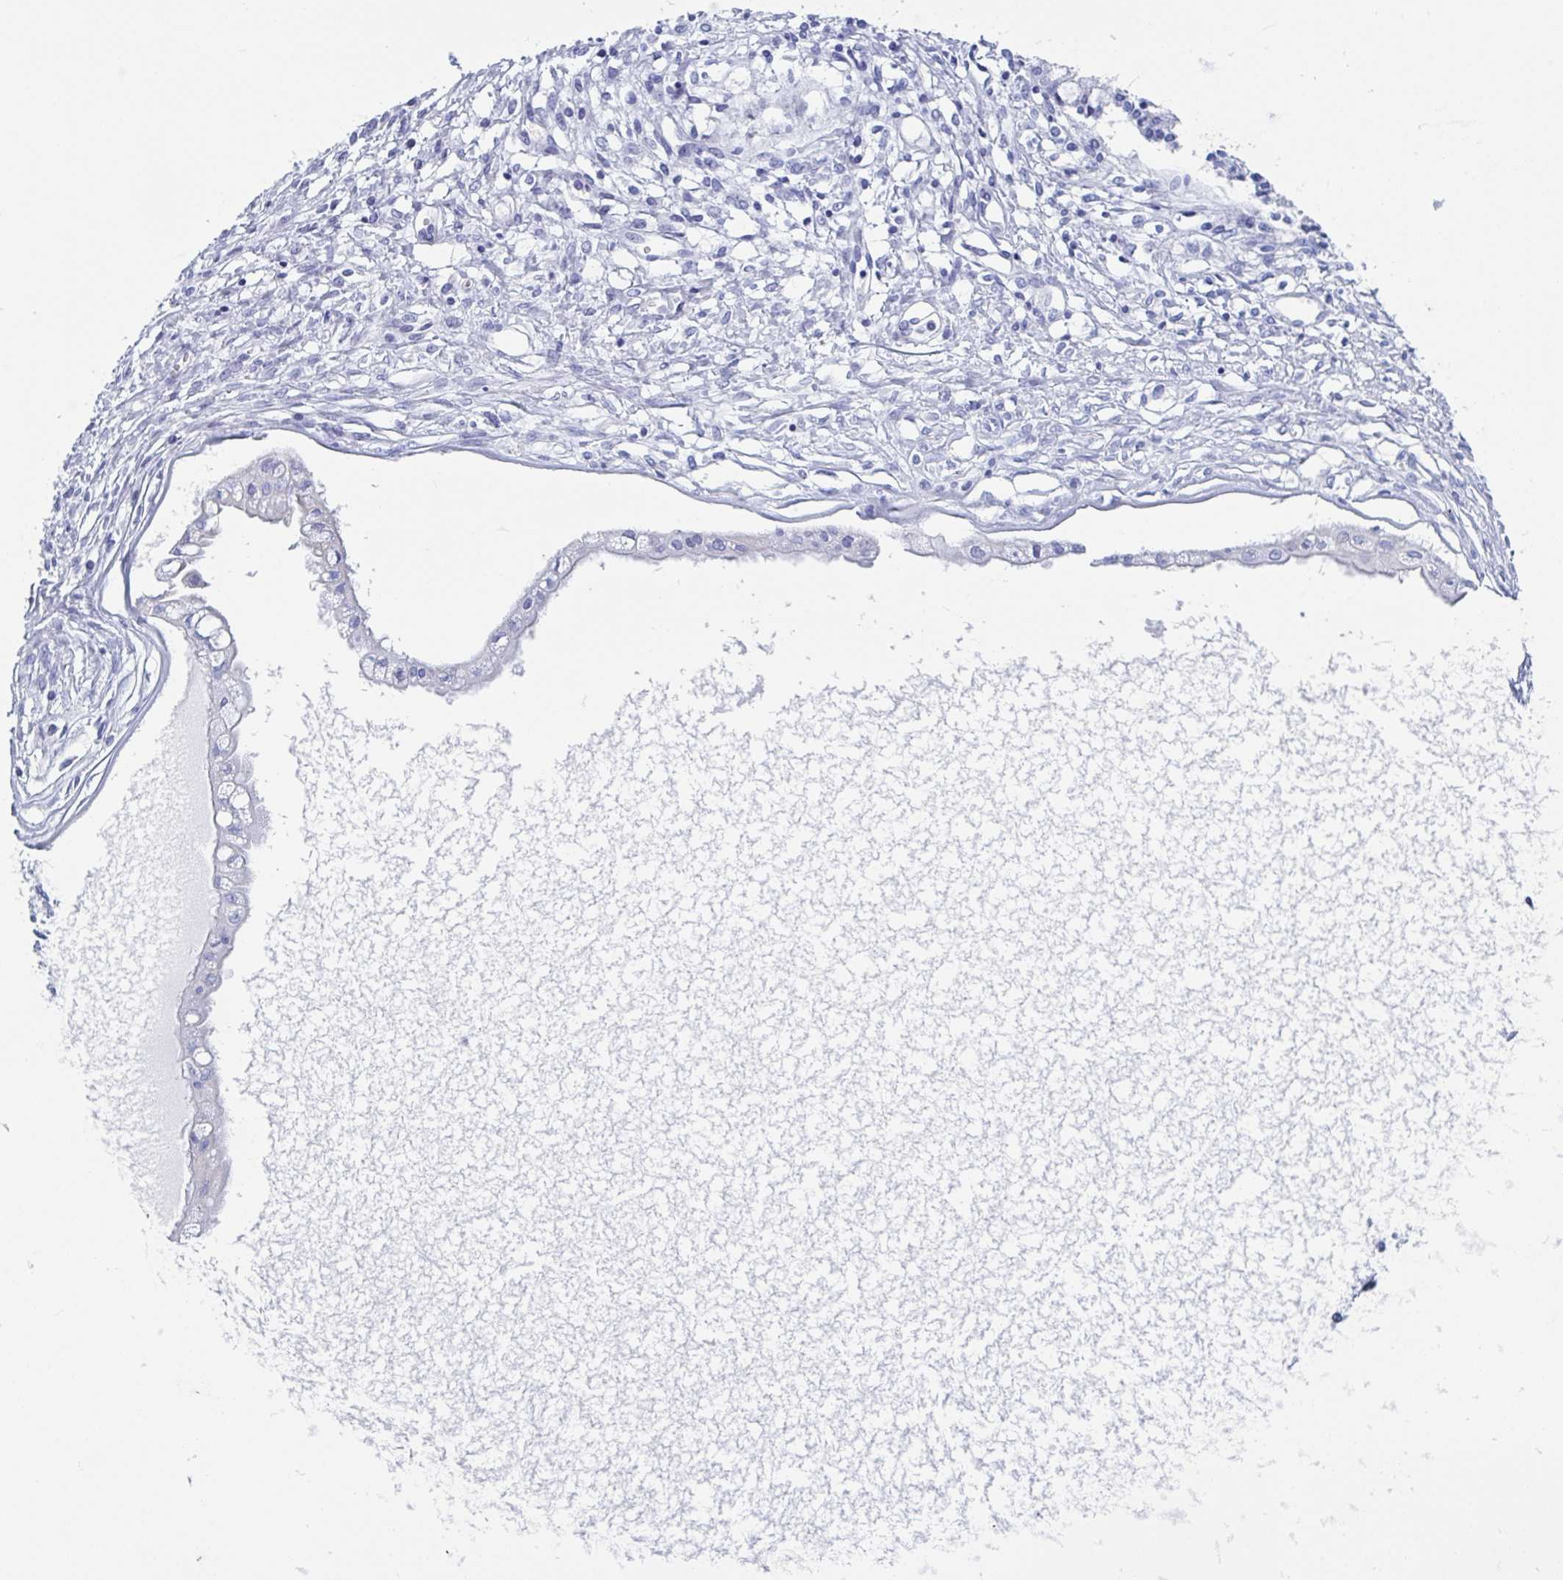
{"staining": {"intensity": "negative", "quantity": "none", "location": "none"}, "tissue": "ovarian cancer", "cell_type": "Tumor cells", "image_type": "cancer", "snomed": [{"axis": "morphology", "description": "Cystadenocarcinoma, mucinous, NOS"}, {"axis": "topography", "description": "Ovary"}], "caption": "High power microscopy photomicrograph of an IHC micrograph of mucinous cystadenocarcinoma (ovarian), revealing no significant expression in tumor cells.", "gene": "ZPBP", "patient": {"sex": "female", "age": 34}}